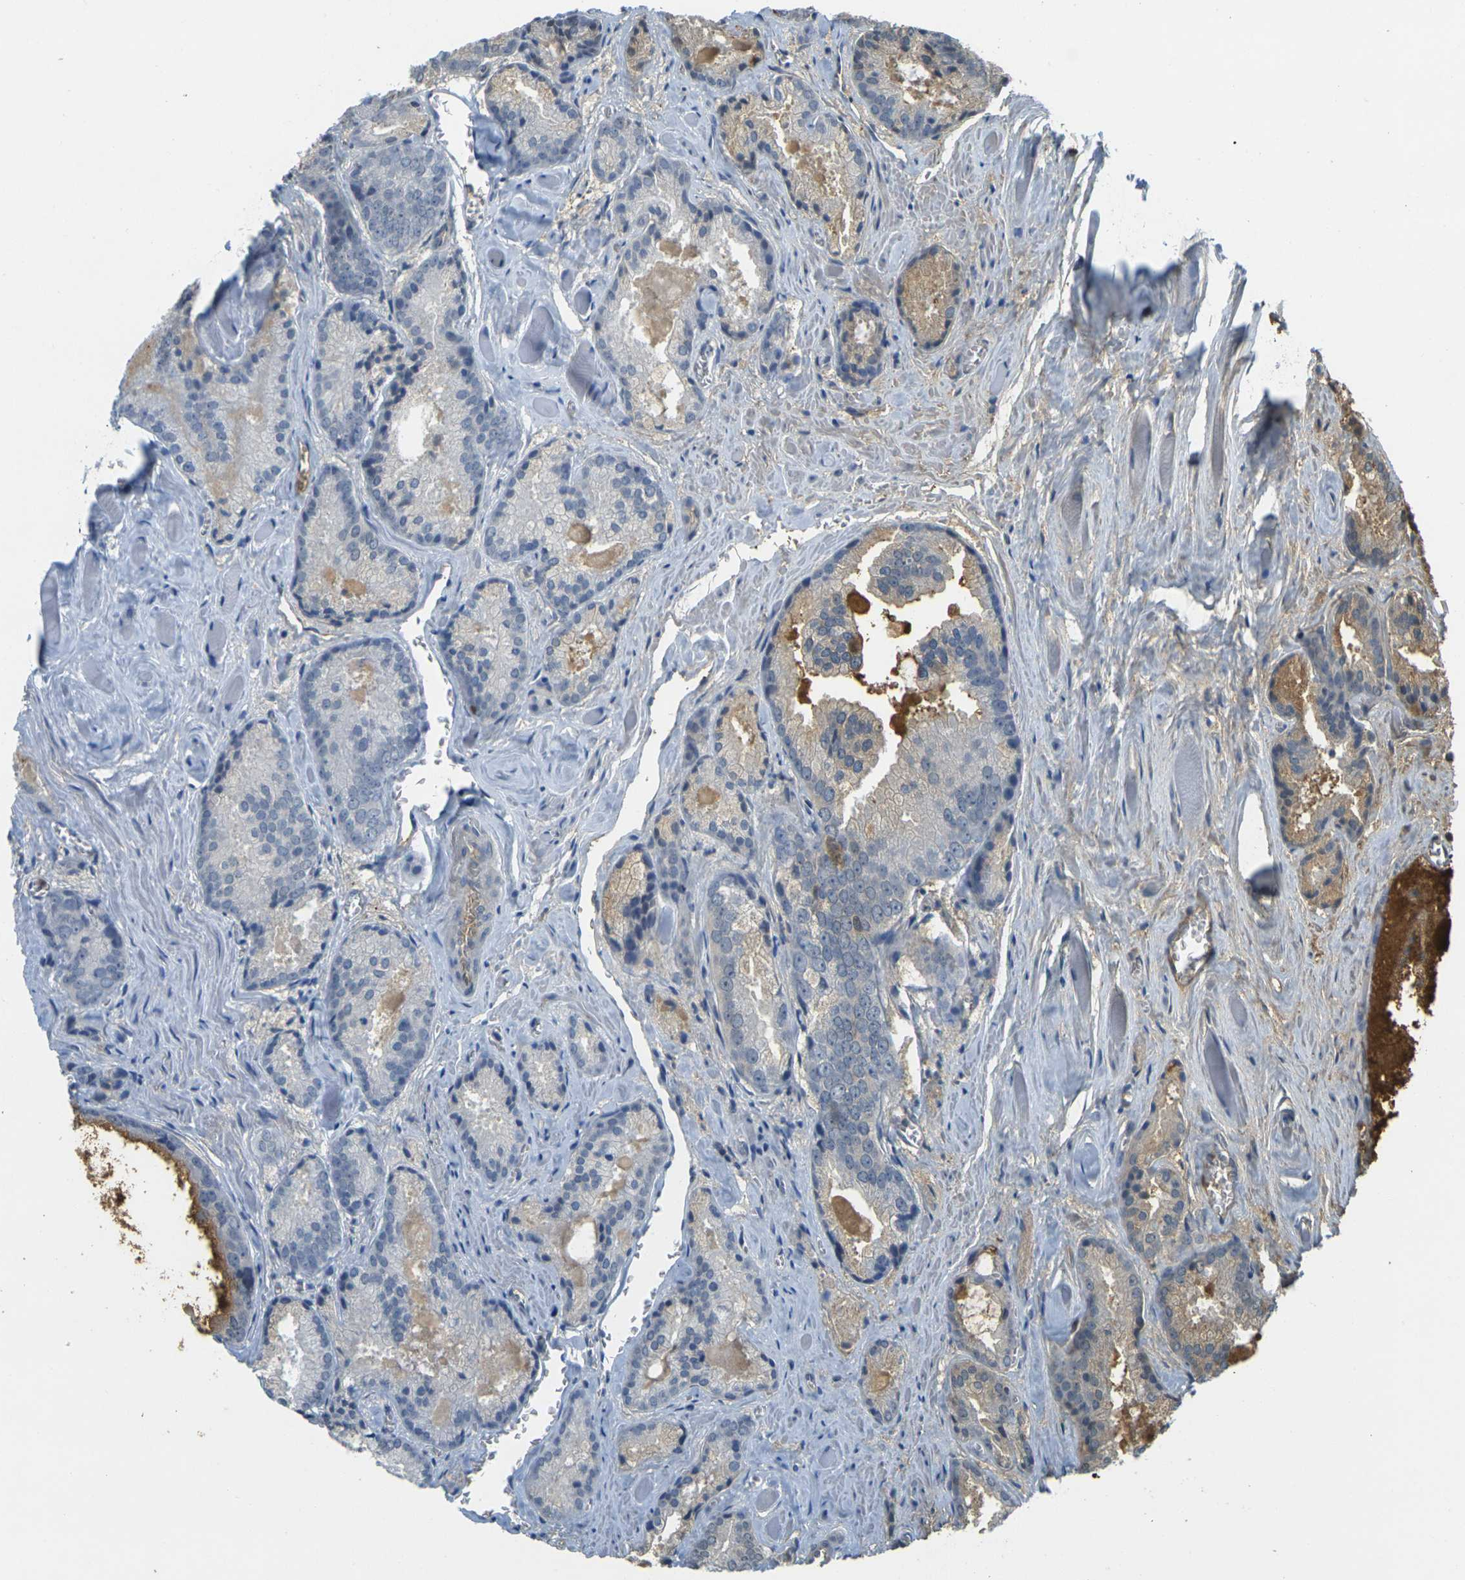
{"staining": {"intensity": "moderate", "quantity": "<25%", "location": "cytoplasmic/membranous"}, "tissue": "prostate cancer", "cell_type": "Tumor cells", "image_type": "cancer", "snomed": [{"axis": "morphology", "description": "Adenocarcinoma, Low grade"}, {"axis": "topography", "description": "Prostate"}], "caption": "Prostate low-grade adenocarcinoma stained with a protein marker exhibits moderate staining in tumor cells.", "gene": "PLCD1", "patient": {"sex": "male", "age": 64}}